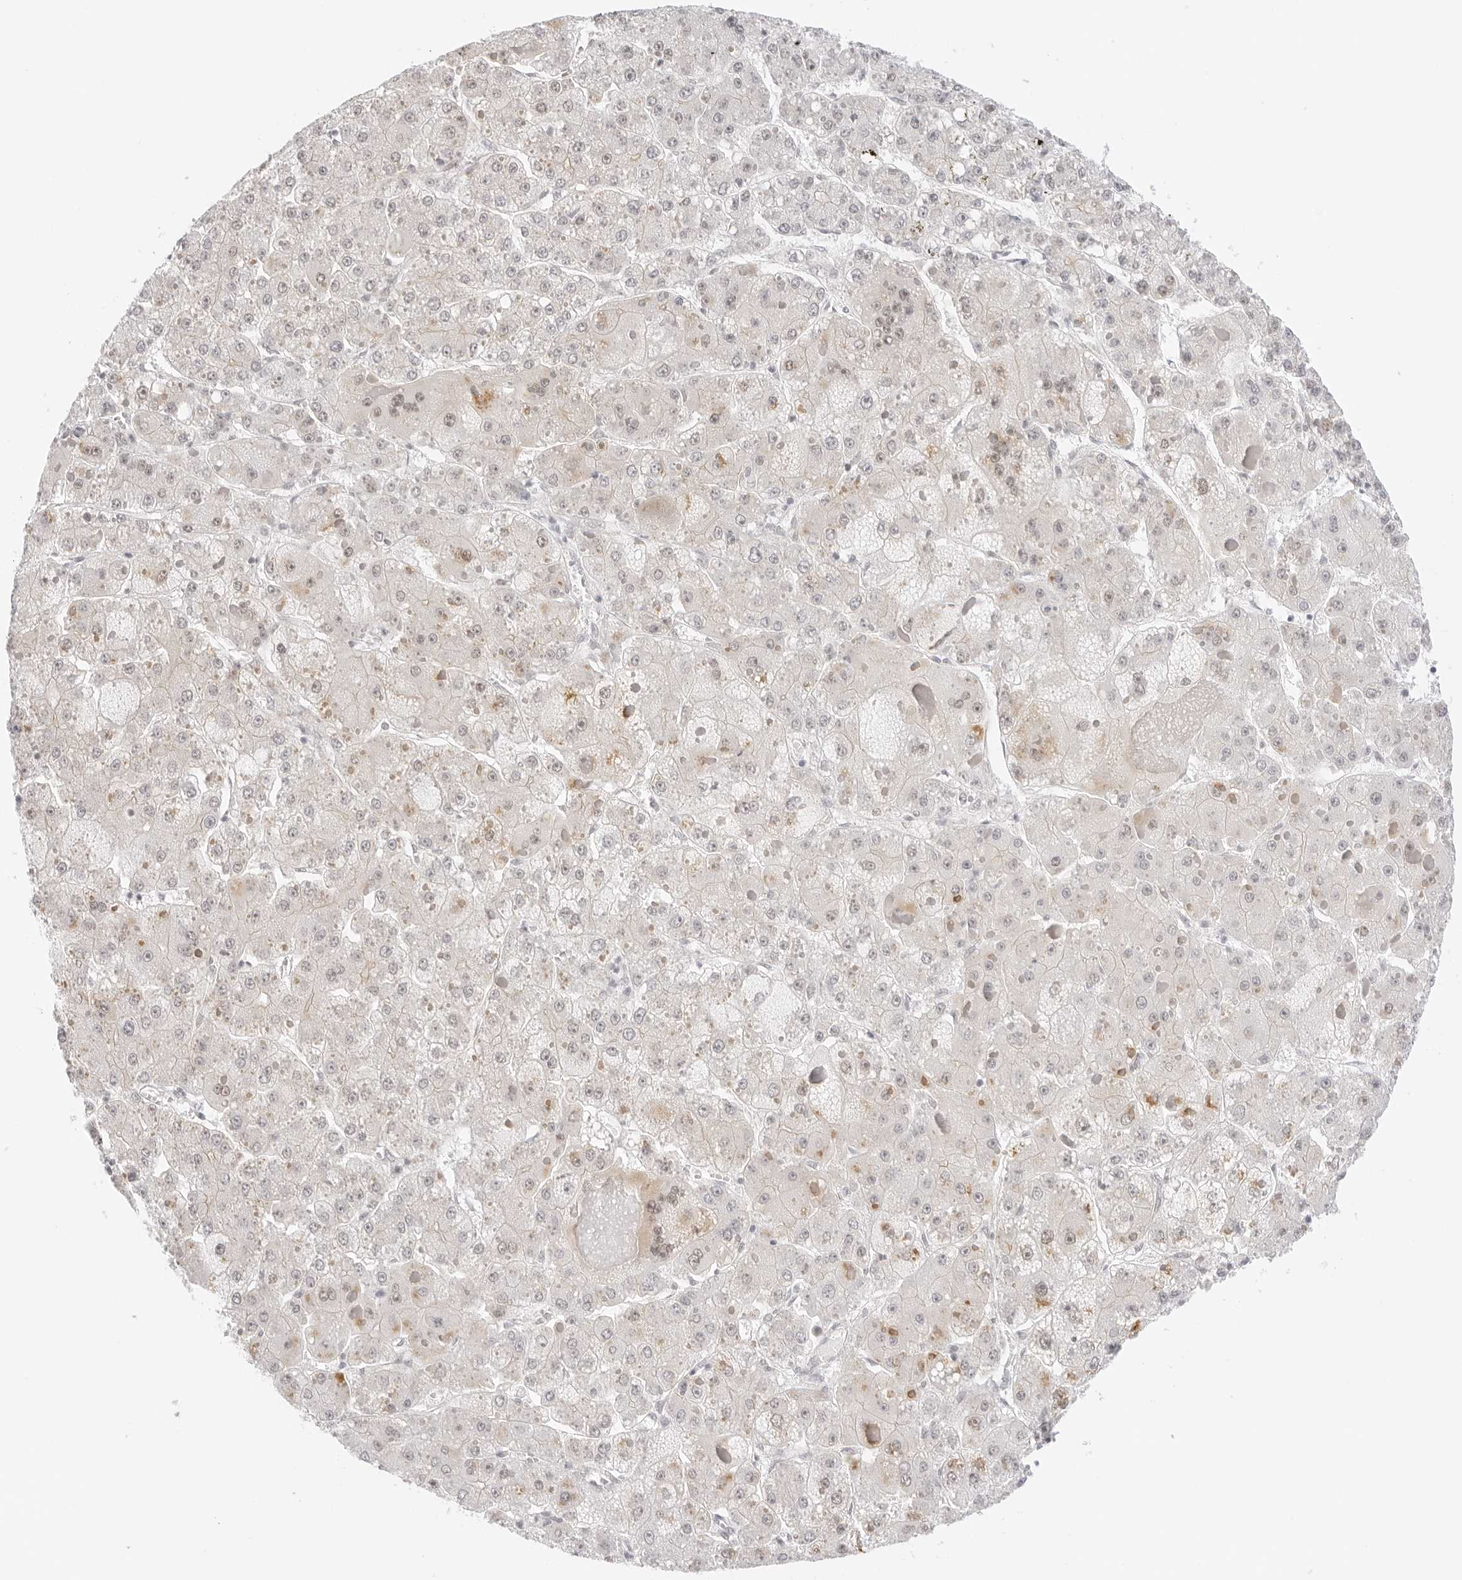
{"staining": {"intensity": "negative", "quantity": "none", "location": "none"}, "tissue": "liver cancer", "cell_type": "Tumor cells", "image_type": "cancer", "snomed": [{"axis": "morphology", "description": "Carcinoma, Hepatocellular, NOS"}, {"axis": "topography", "description": "Liver"}], "caption": "Immunohistochemistry (IHC) of liver hepatocellular carcinoma demonstrates no expression in tumor cells.", "gene": "MED18", "patient": {"sex": "female", "age": 73}}